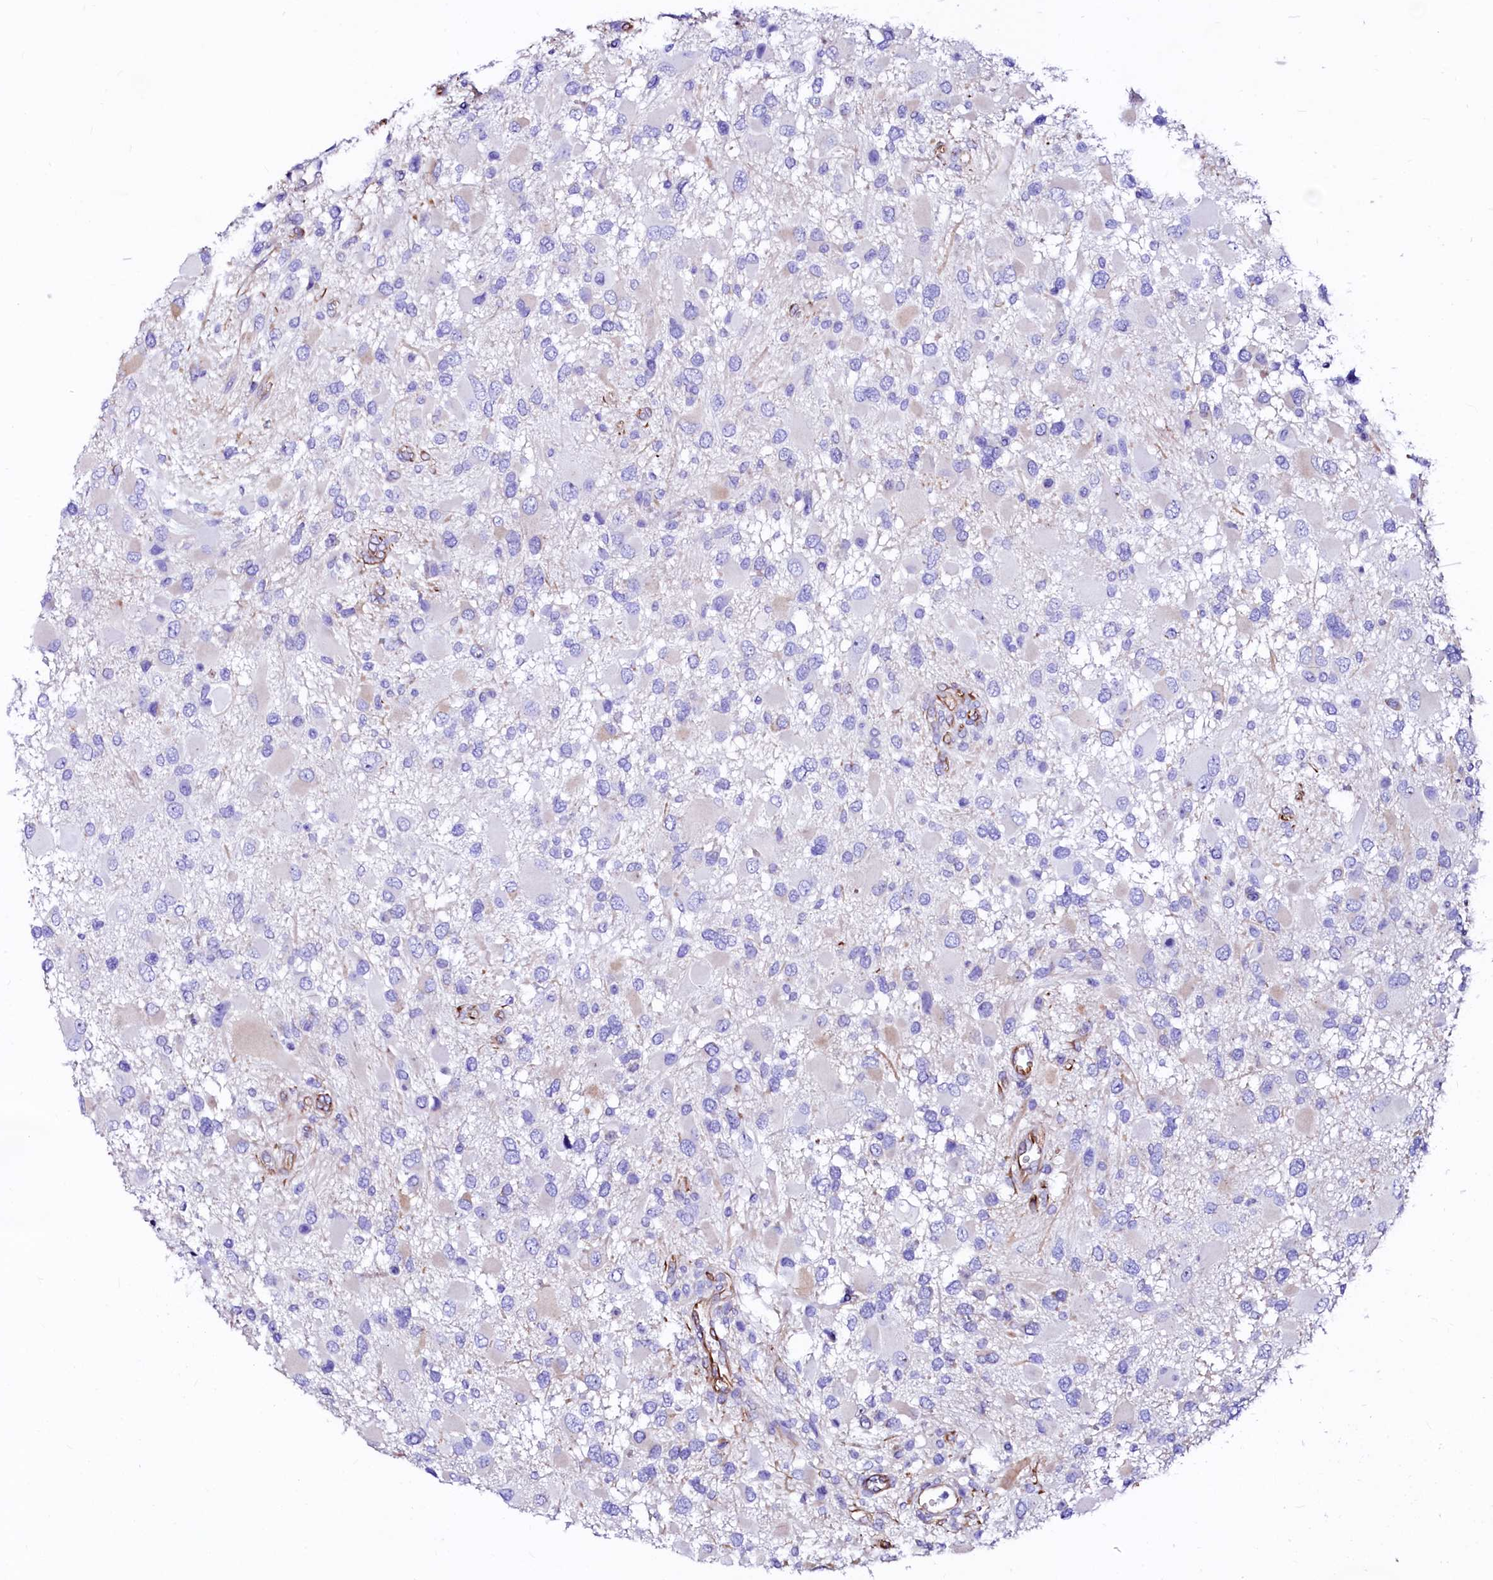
{"staining": {"intensity": "negative", "quantity": "none", "location": "none"}, "tissue": "glioma", "cell_type": "Tumor cells", "image_type": "cancer", "snomed": [{"axis": "morphology", "description": "Glioma, malignant, High grade"}, {"axis": "topography", "description": "Brain"}], "caption": "Human malignant high-grade glioma stained for a protein using immunohistochemistry shows no staining in tumor cells.", "gene": "SFR1", "patient": {"sex": "male", "age": 53}}